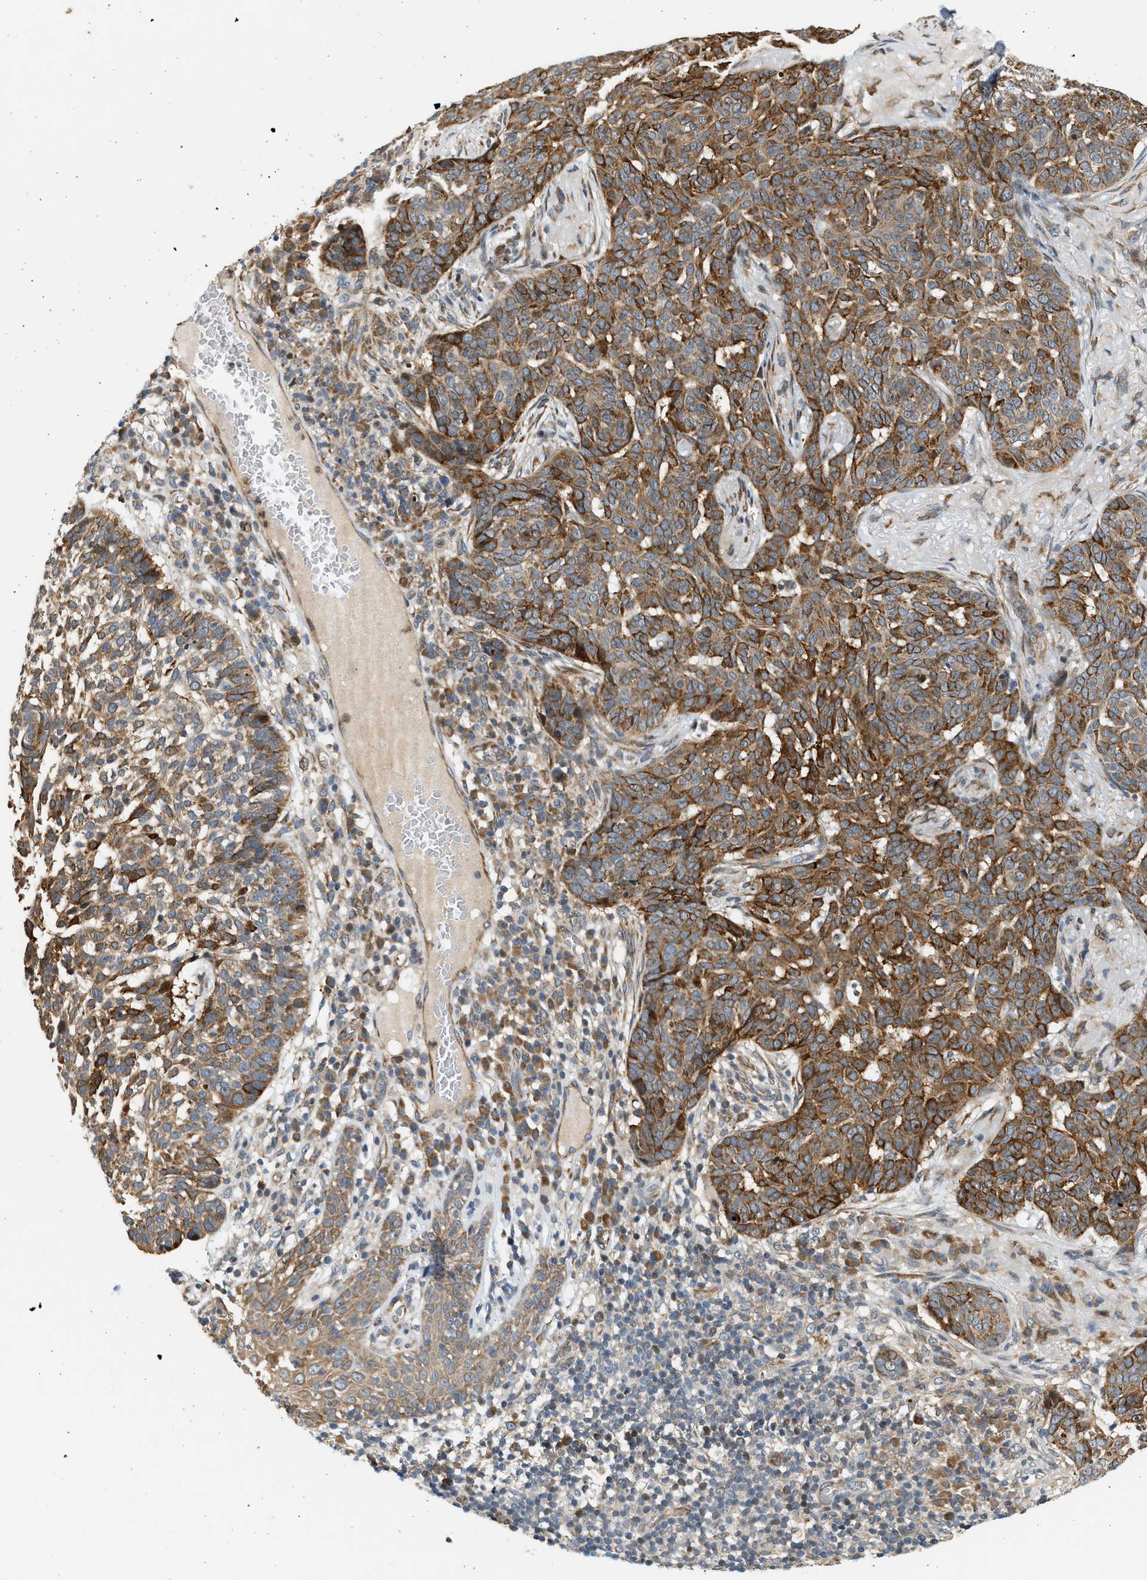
{"staining": {"intensity": "moderate", "quantity": ">75%", "location": "cytoplasmic/membranous"}, "tissue": "skin cancer", "cell_type": "Tumor cells", "image_type": "cancer", "snomed": [{"axis": "morphology", "description": "Basal cell carcinoma"}, {"axis": "topography", "description": "Skin"}], "caption": "Immunohistochemistry (IHC) micrograph of neoplastic tissue: skin basal cell carcinoma stained using immunohistochemistry shows medium levels of moderate protein expression localized specifically in the cytoplasmic/membranous of tumor cells, appearing as a cytoplasmic/membranous brown color.", "gene": "NRSN2", "patient": {"sex": "male", "age": 85}}